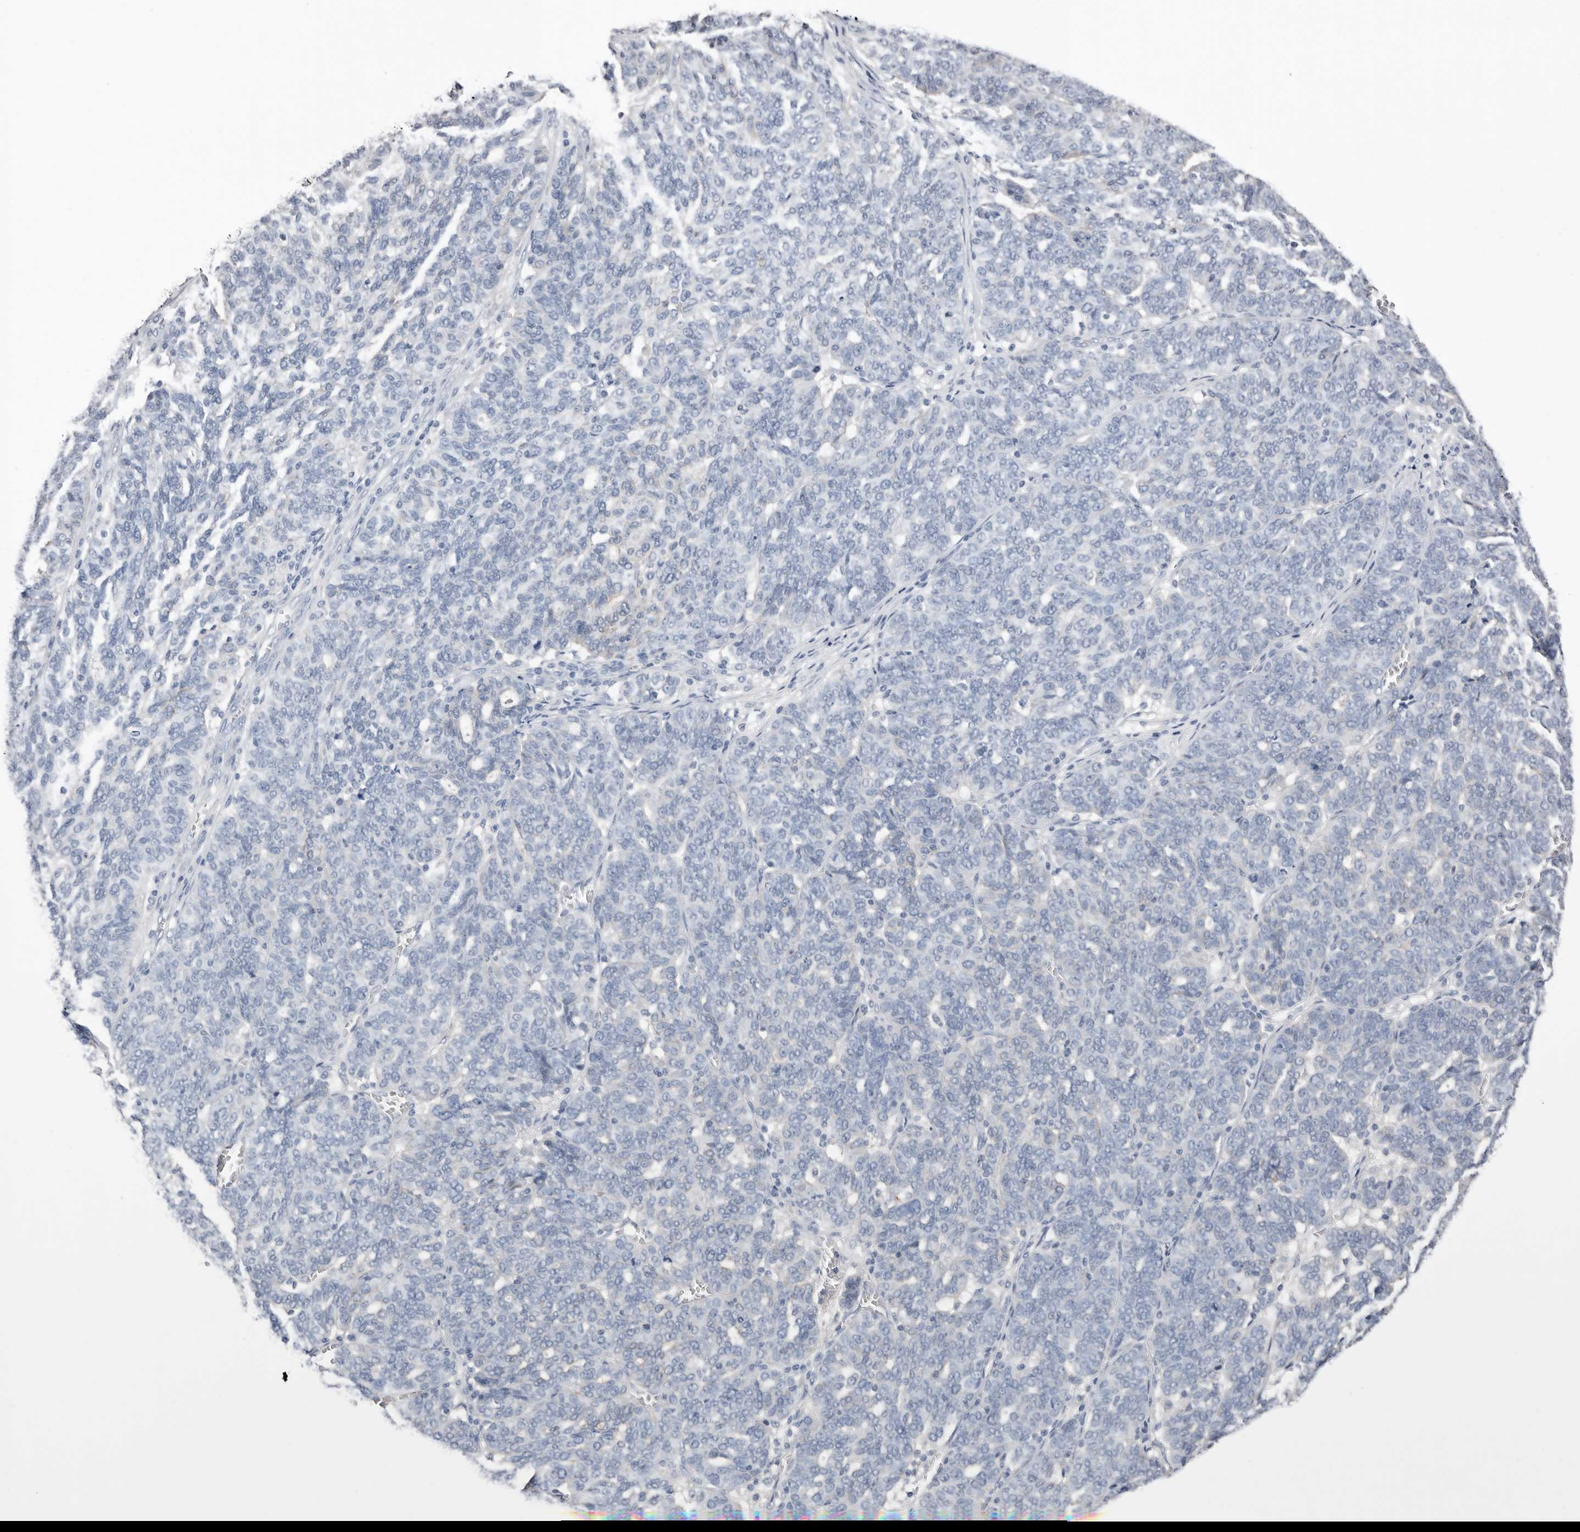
{"staining": {"intensity": "weak", "quantity": "<25%", "location": "cytoplasmic/membranous"}, "tissue": "ovarian cancer", "cell_type": "Tumor cells", "image_type": "cancer", "snomed": [{"axis": "morphology", "description": "Cystadenocarcinoma, serous, NOS"}, {"axis": "topography", "description": "Ovary"}], "caption": "Histopathology image shows no protein positivity in tumor cells of ovarian cancer tissue.", "gene": "S100A14", "patient": {"sex": "female", "age": 59}}